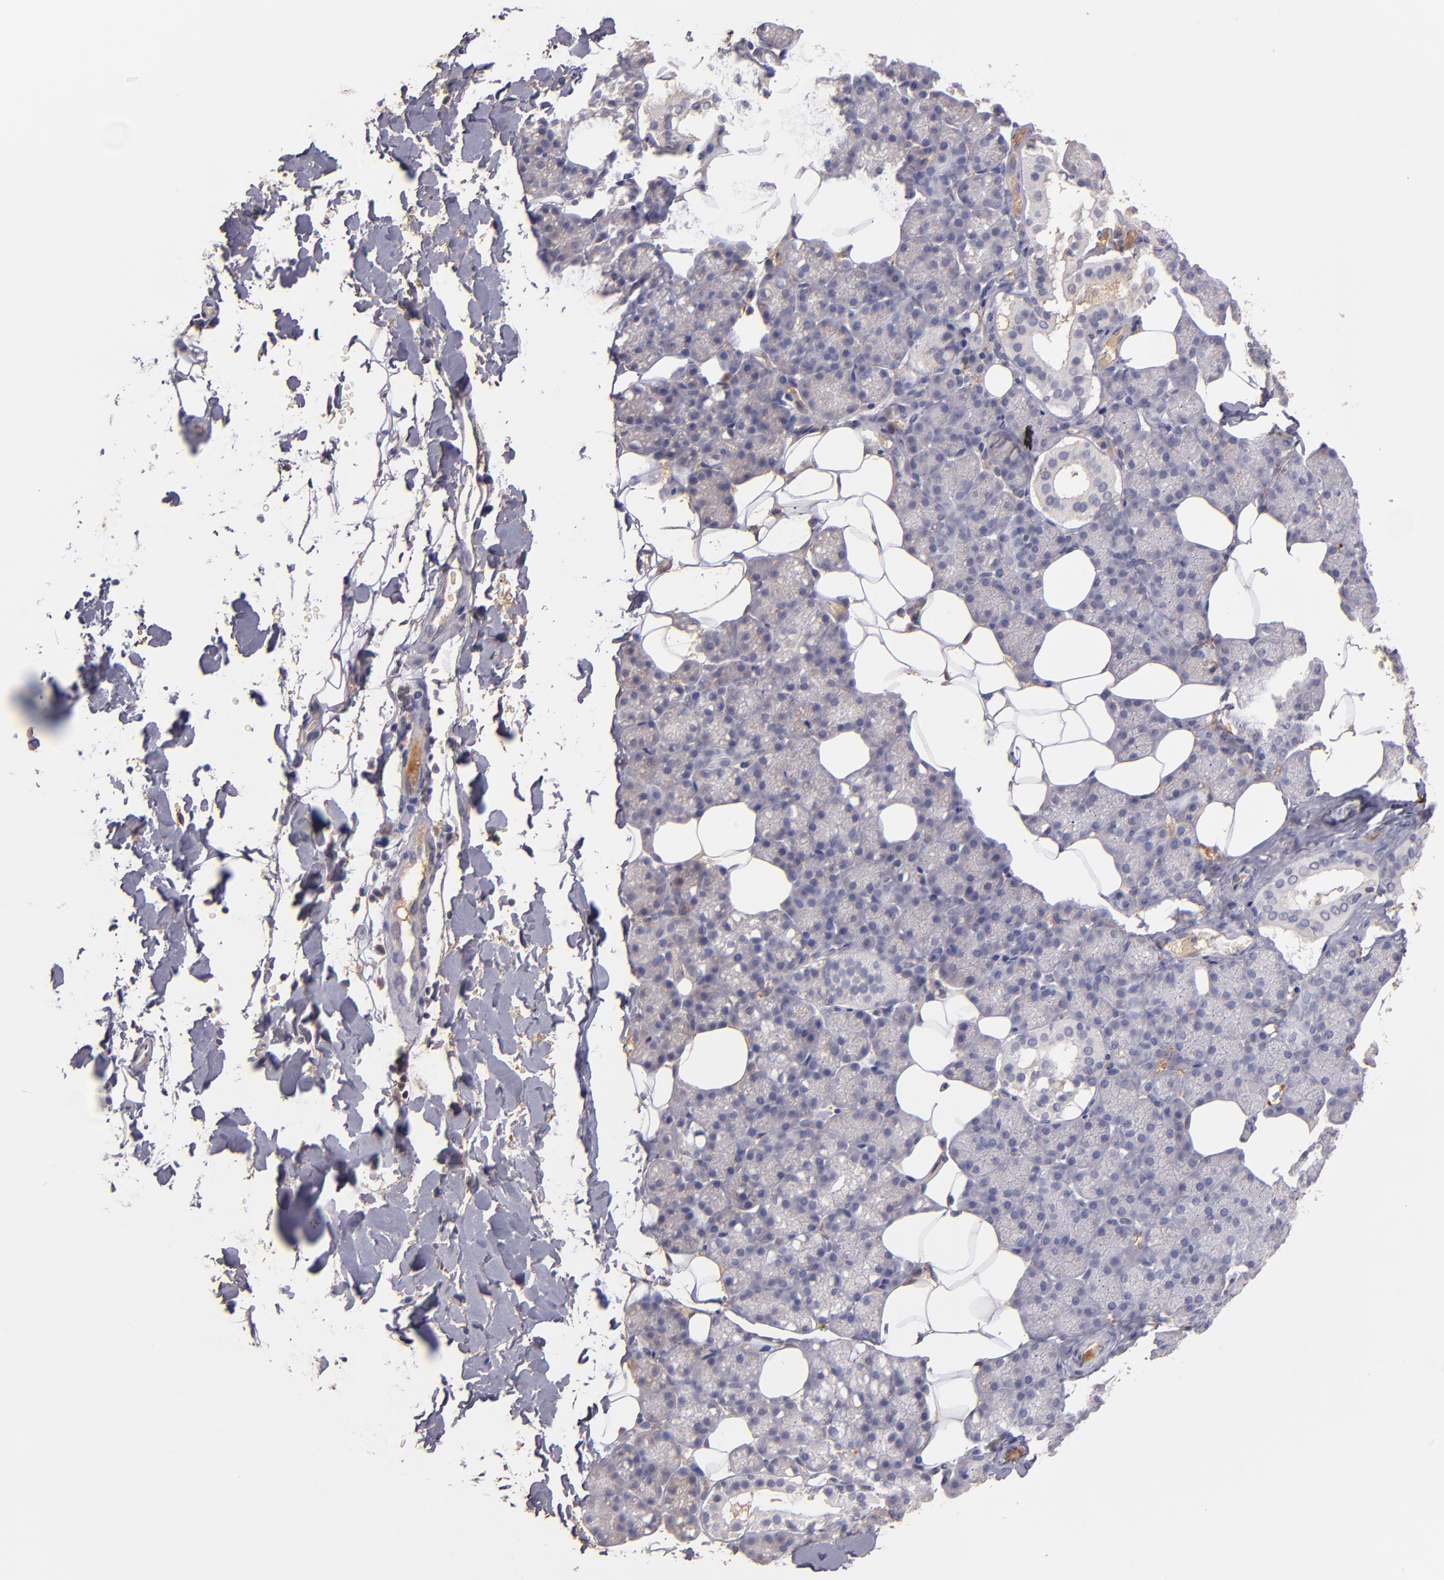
{"staining": {"intensity": "negative", "quantity": "none", "location": "none"}, "tissue": "salivary gland", "cell_type": "Glandular cells", "image_type": "normal", "snomed": [{"axis": "morphology", "description": "Normal tissue, NOS"}, {"axis": "topography", "description": "Lymph node"}, {"axis": "topography", "description": "Salivary gland"}], "caption": "This is an immunohistochemistry micrograph of benign salivary gland. There is no positivity in glandular cells.", "gene": "SERPINC1", "patient": {"sex": "male", "age": 8}}